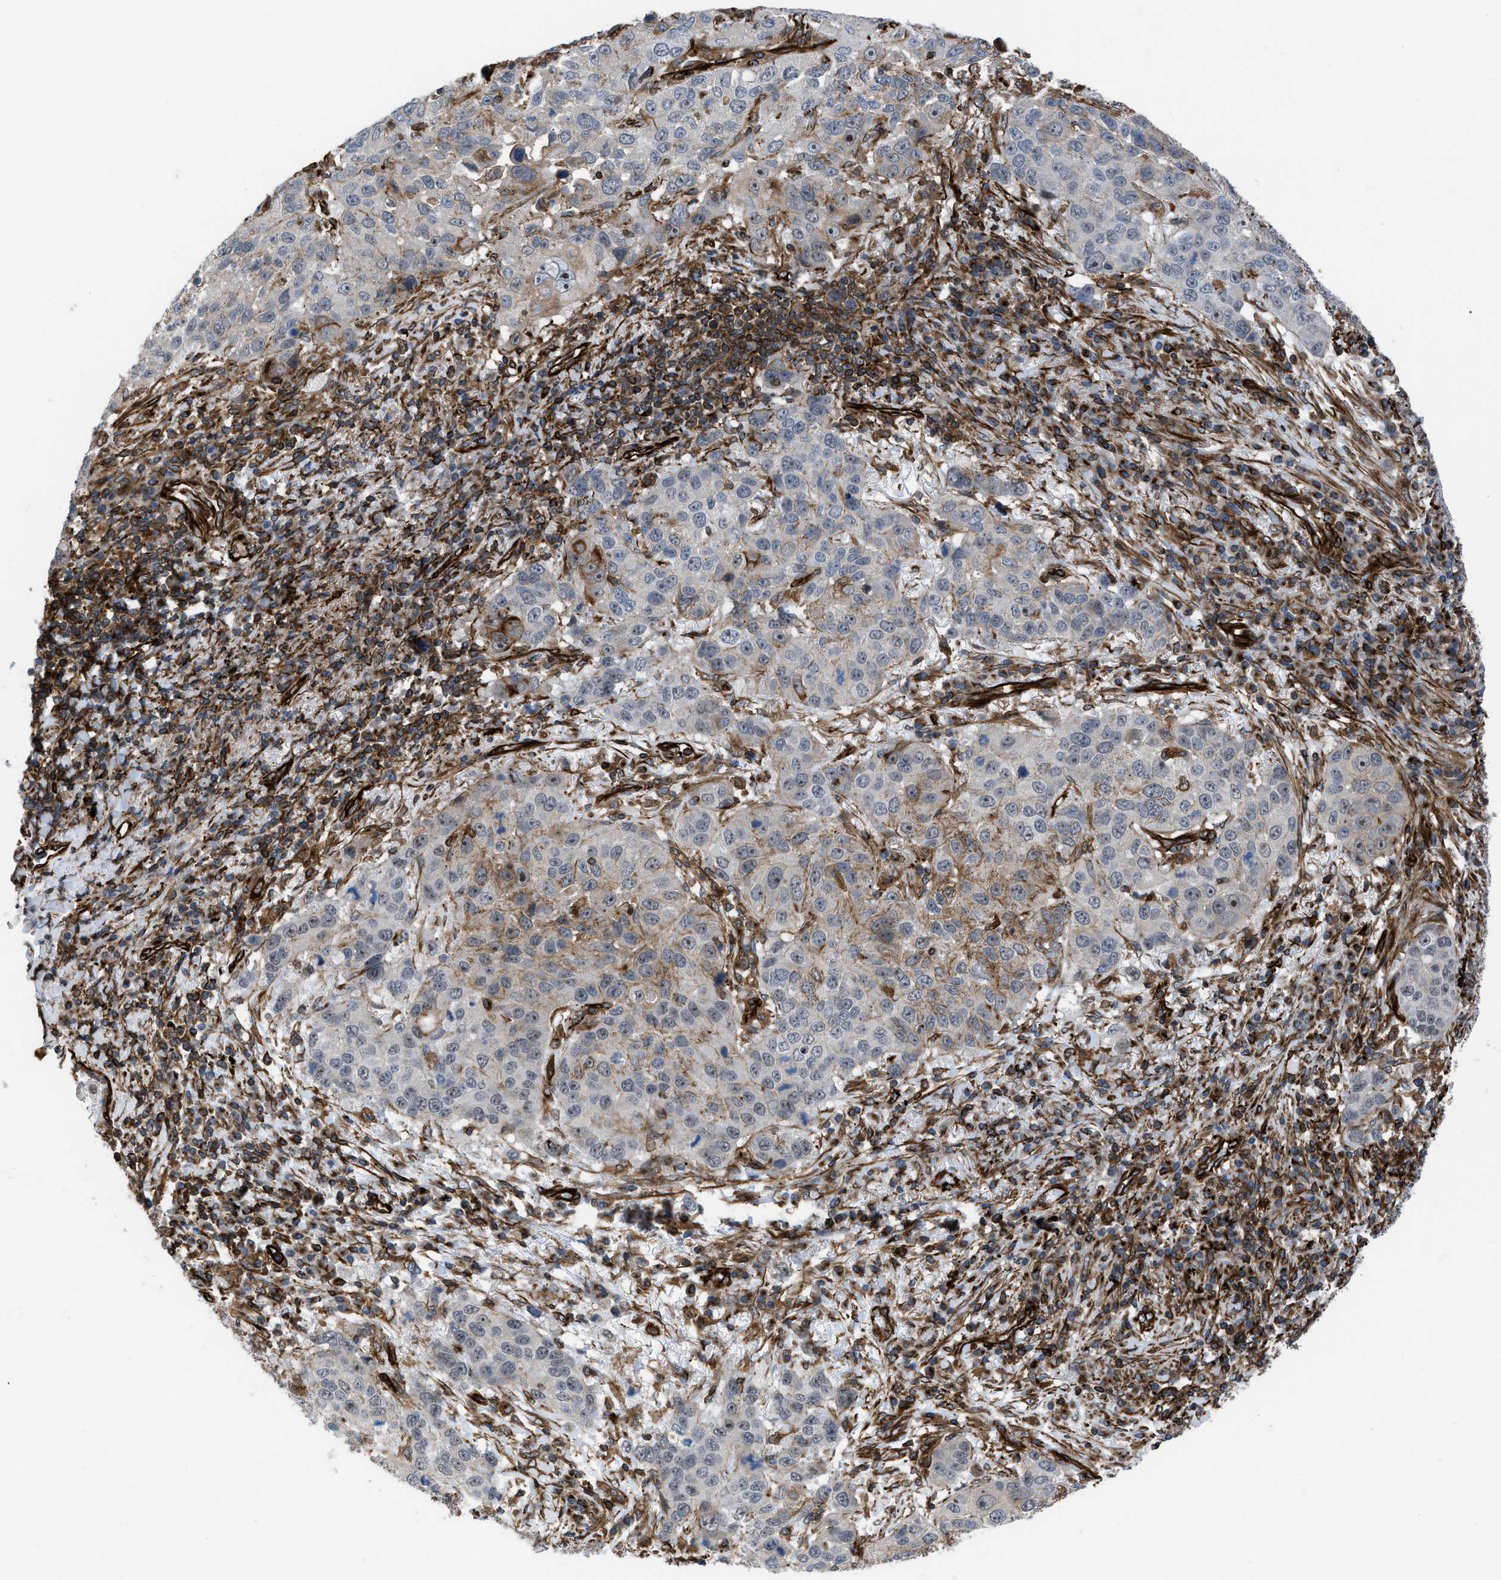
{"staining": {"intensity": "weak", "quantity": "<25%", "location": "cytoplasmic/membranous"}, "tissue": "lung cancer", "cell_type": "Tumor cells", "image_type": "cancer", "snomed": [{"axis": "morphology", "description": "Squamous cell carcinoma, NOS"}, {"axis": "topography", "description": "Lung"}], "caption": "Tumor cells show no significant protein positivity in lung cancer (squamous cell carcinoma).", "gene": "PTPRE", "patient": {"sex": "male", "age": 57}}